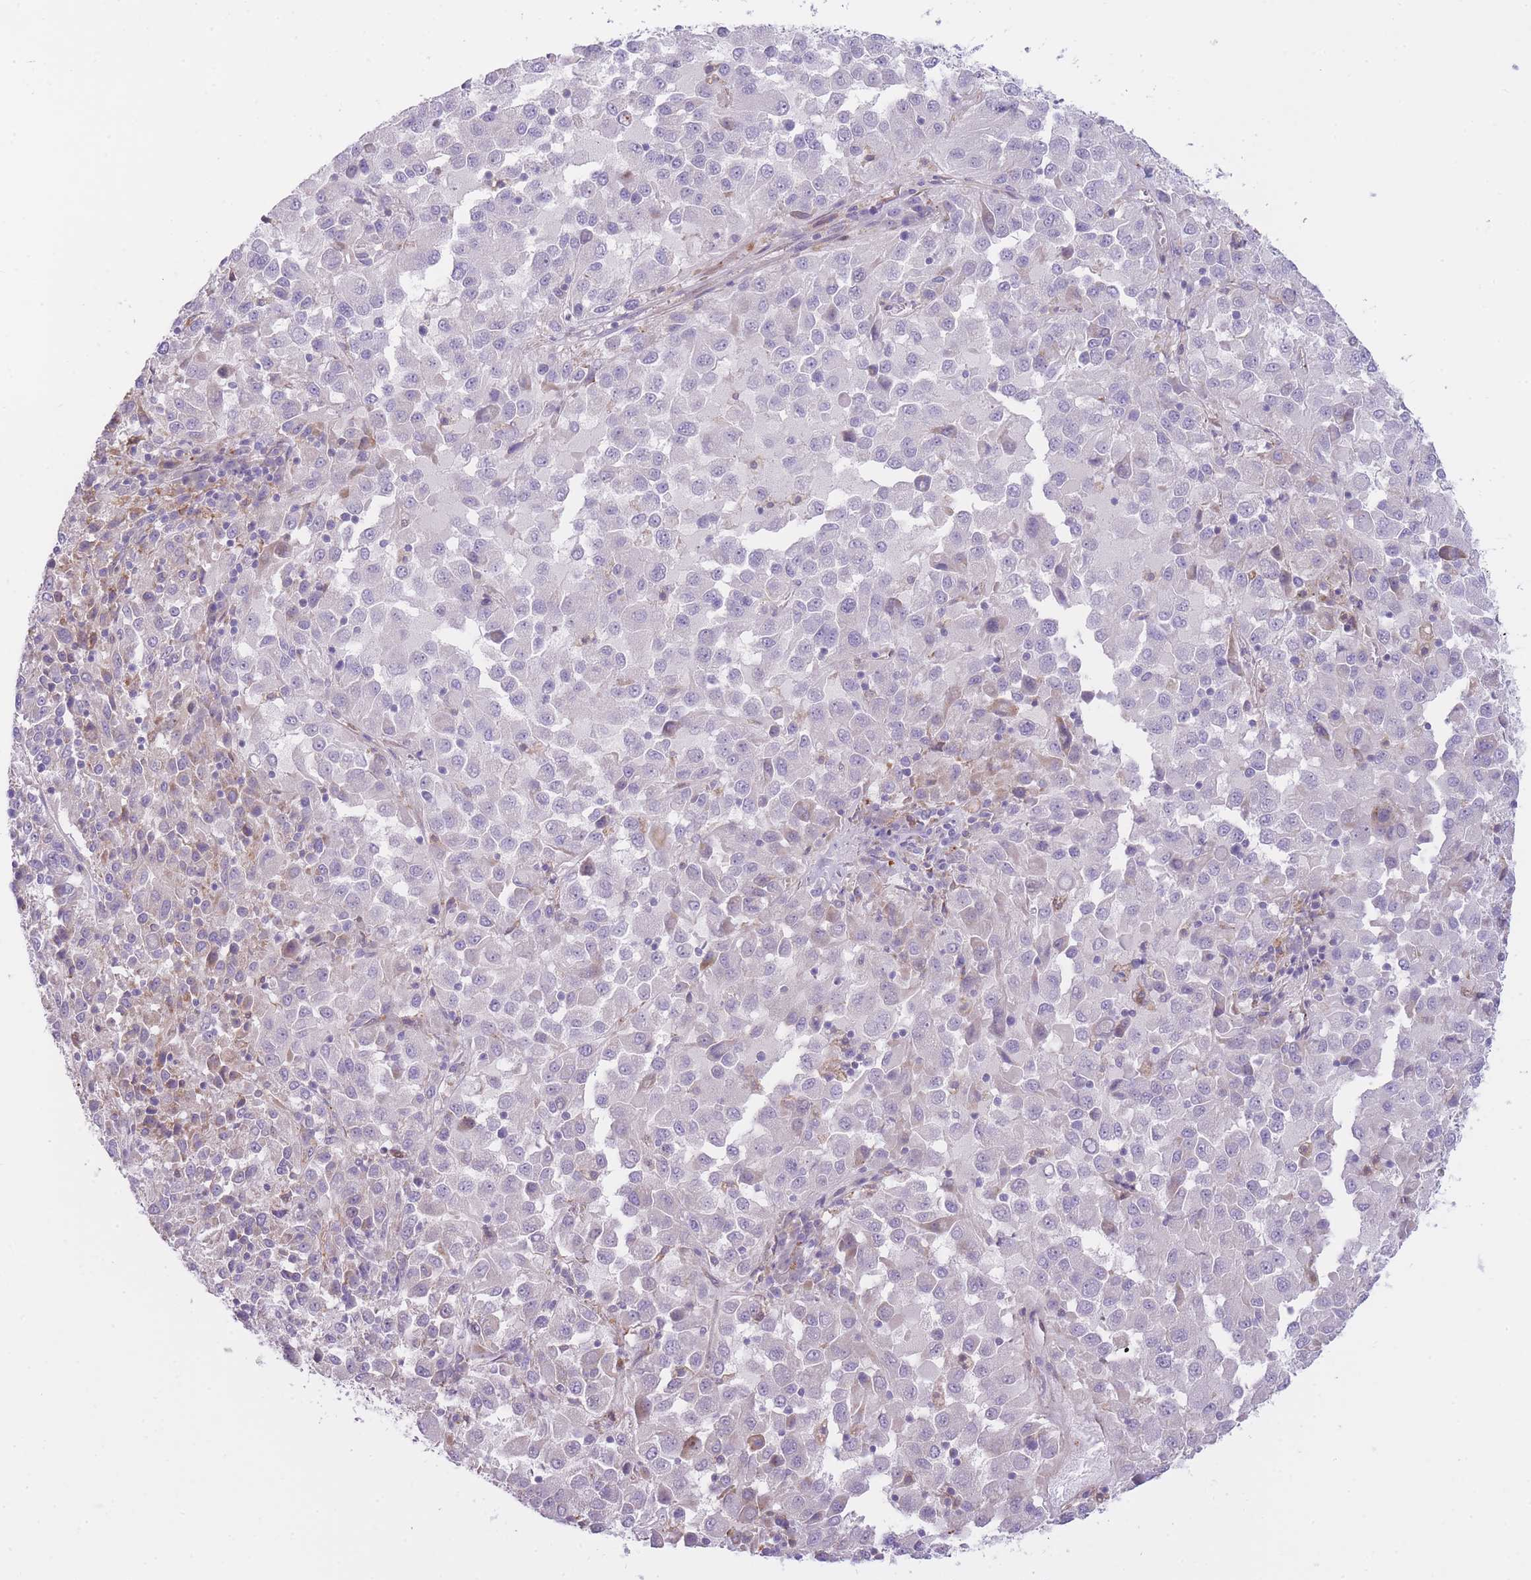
{"staining": {"intensity": "negative", "quantity": "none", "location": "none"}, "tissue": "melanoma", "cell_type": "Tumor cells", "image_type": "cancer", "snomed": [{"axis": "morphology", "description": "Malignant melanoma, Metastatic site"}, {"axis": "topography", "description": "Lung"}], "caption": "IHC photomicrograph of neoplastic tissue: melanoma stained with DAB demonstrates no significant protein staining in tumor cells.", "gene": "IMPG1", "patient": {"sex": "male", "age": 64}}